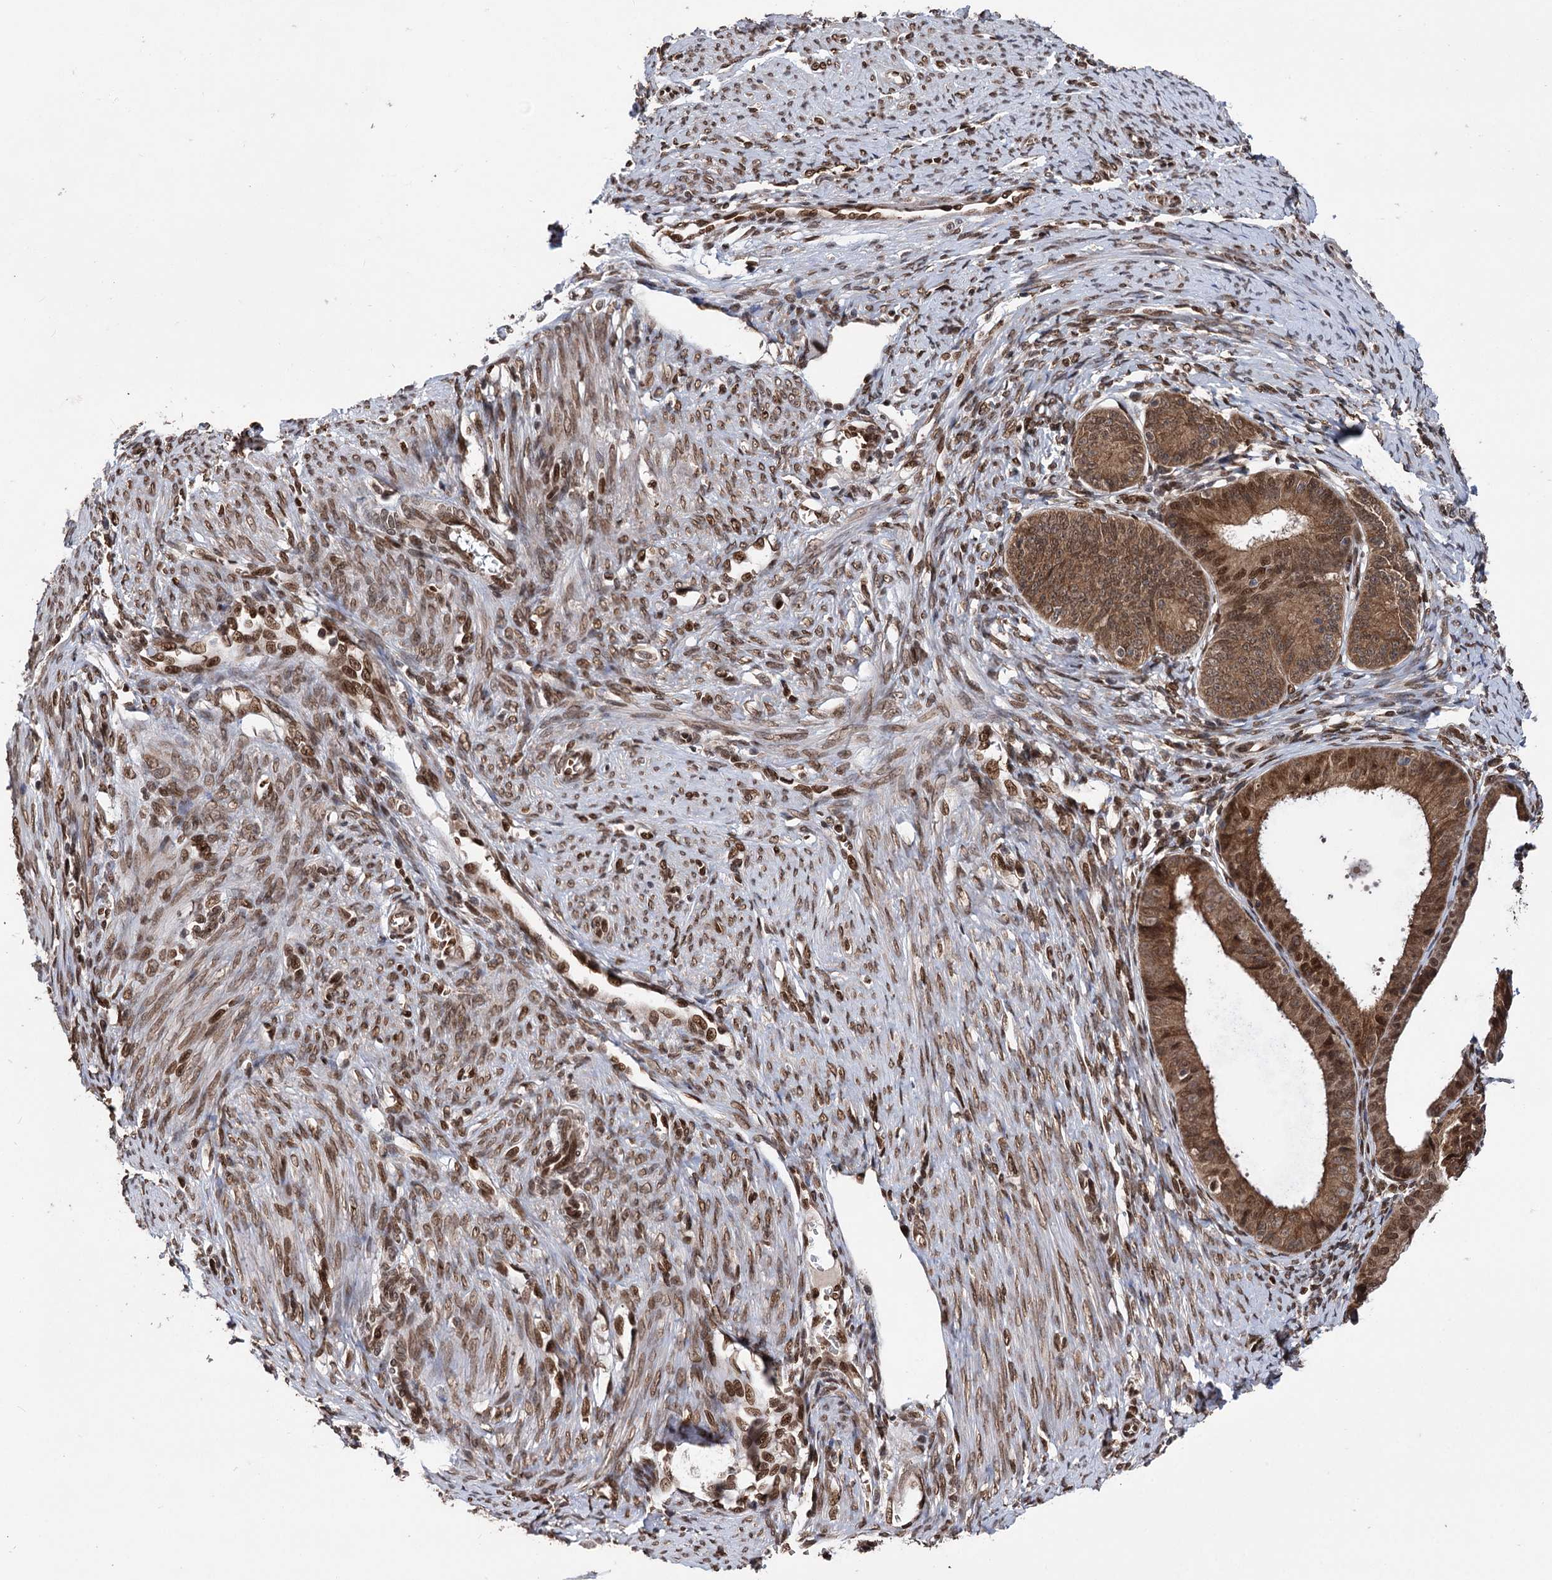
{"staining": {"intensity": "moderate", "quantity": ">75%", "location": "cytoplasmic/membranous,nuclear"}, "tissue": "endometrial cancer", "cell_type": "Tumor cells", "image_type": "cancer", "snomed": [{"axis": "morphology", "description": "Adenocarcinoma, NOS"}, {"axis": "topography", "description": "Endometrium"}], "caption": "DAB (3,3'-diaminobenzidine) immunohistochemical staining of human endometrial cancer (adenocarcinoma) reveals moderate cytoplasmic/membranous and nuclear protein expression in approximately >75% of tumor cells. The protein of interest is stained brown, and the nuclei are stained in blue (DAB IHC with brightfield microscopy, high magnification).", "gene": "MESD", "patient": {"sex": "female", "age": 51}}